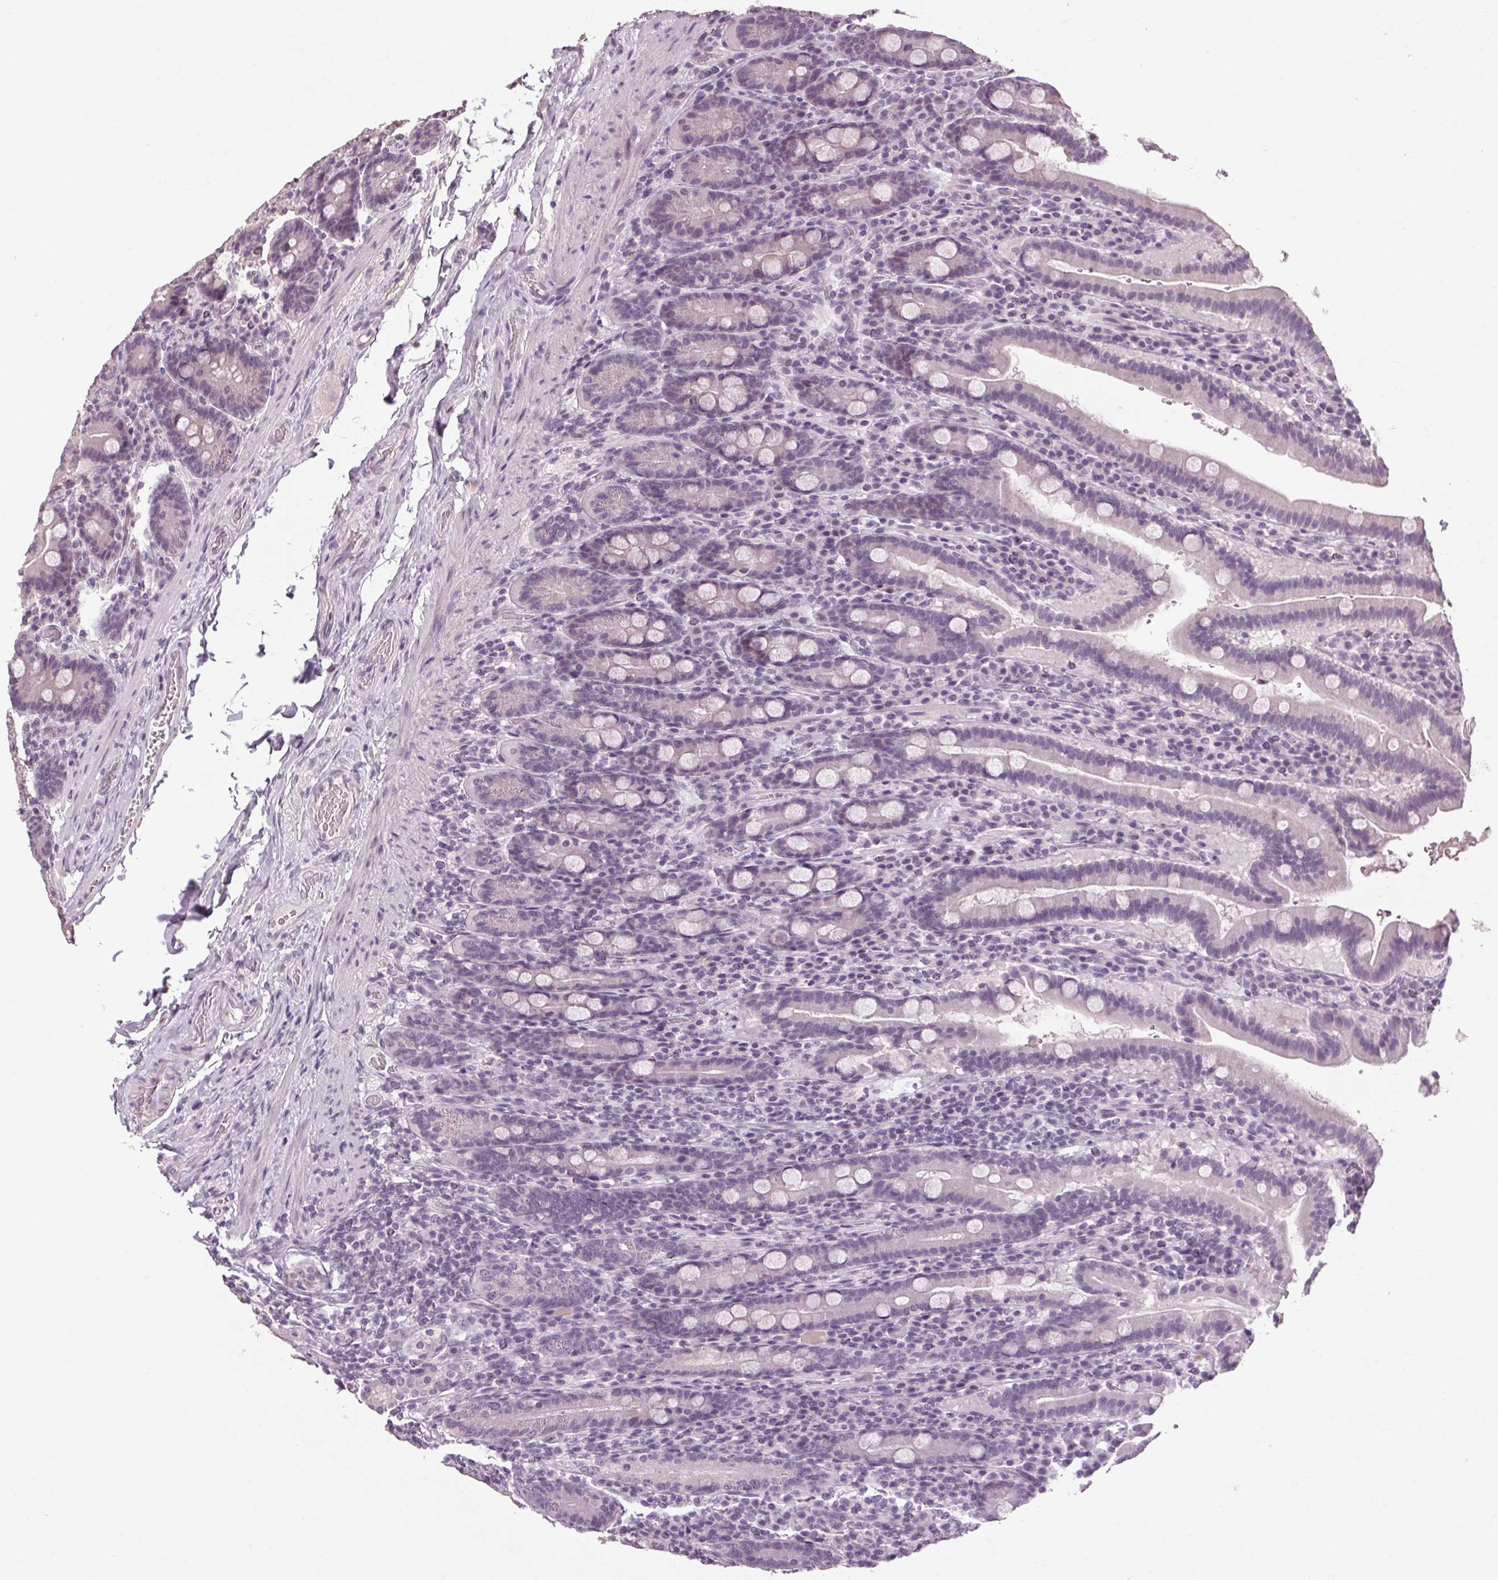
{"staining": {"intensity": "negative", "quantity": "none", "location": "none"}, "tissue": "small intestine", "cell_type": "Glandular cells", "image_type": "normal", "snomed": [{"axis": "morphology", "description": "Normal tissue, NOS"}, {"axis": "topography", "description": "Small intestine"}], "caption": "A micrograph of small intestine stained for a protein shows no brown staining in glandular cells.", "gene": "POMC", "patient": {"sex": "male", "age": 26}}